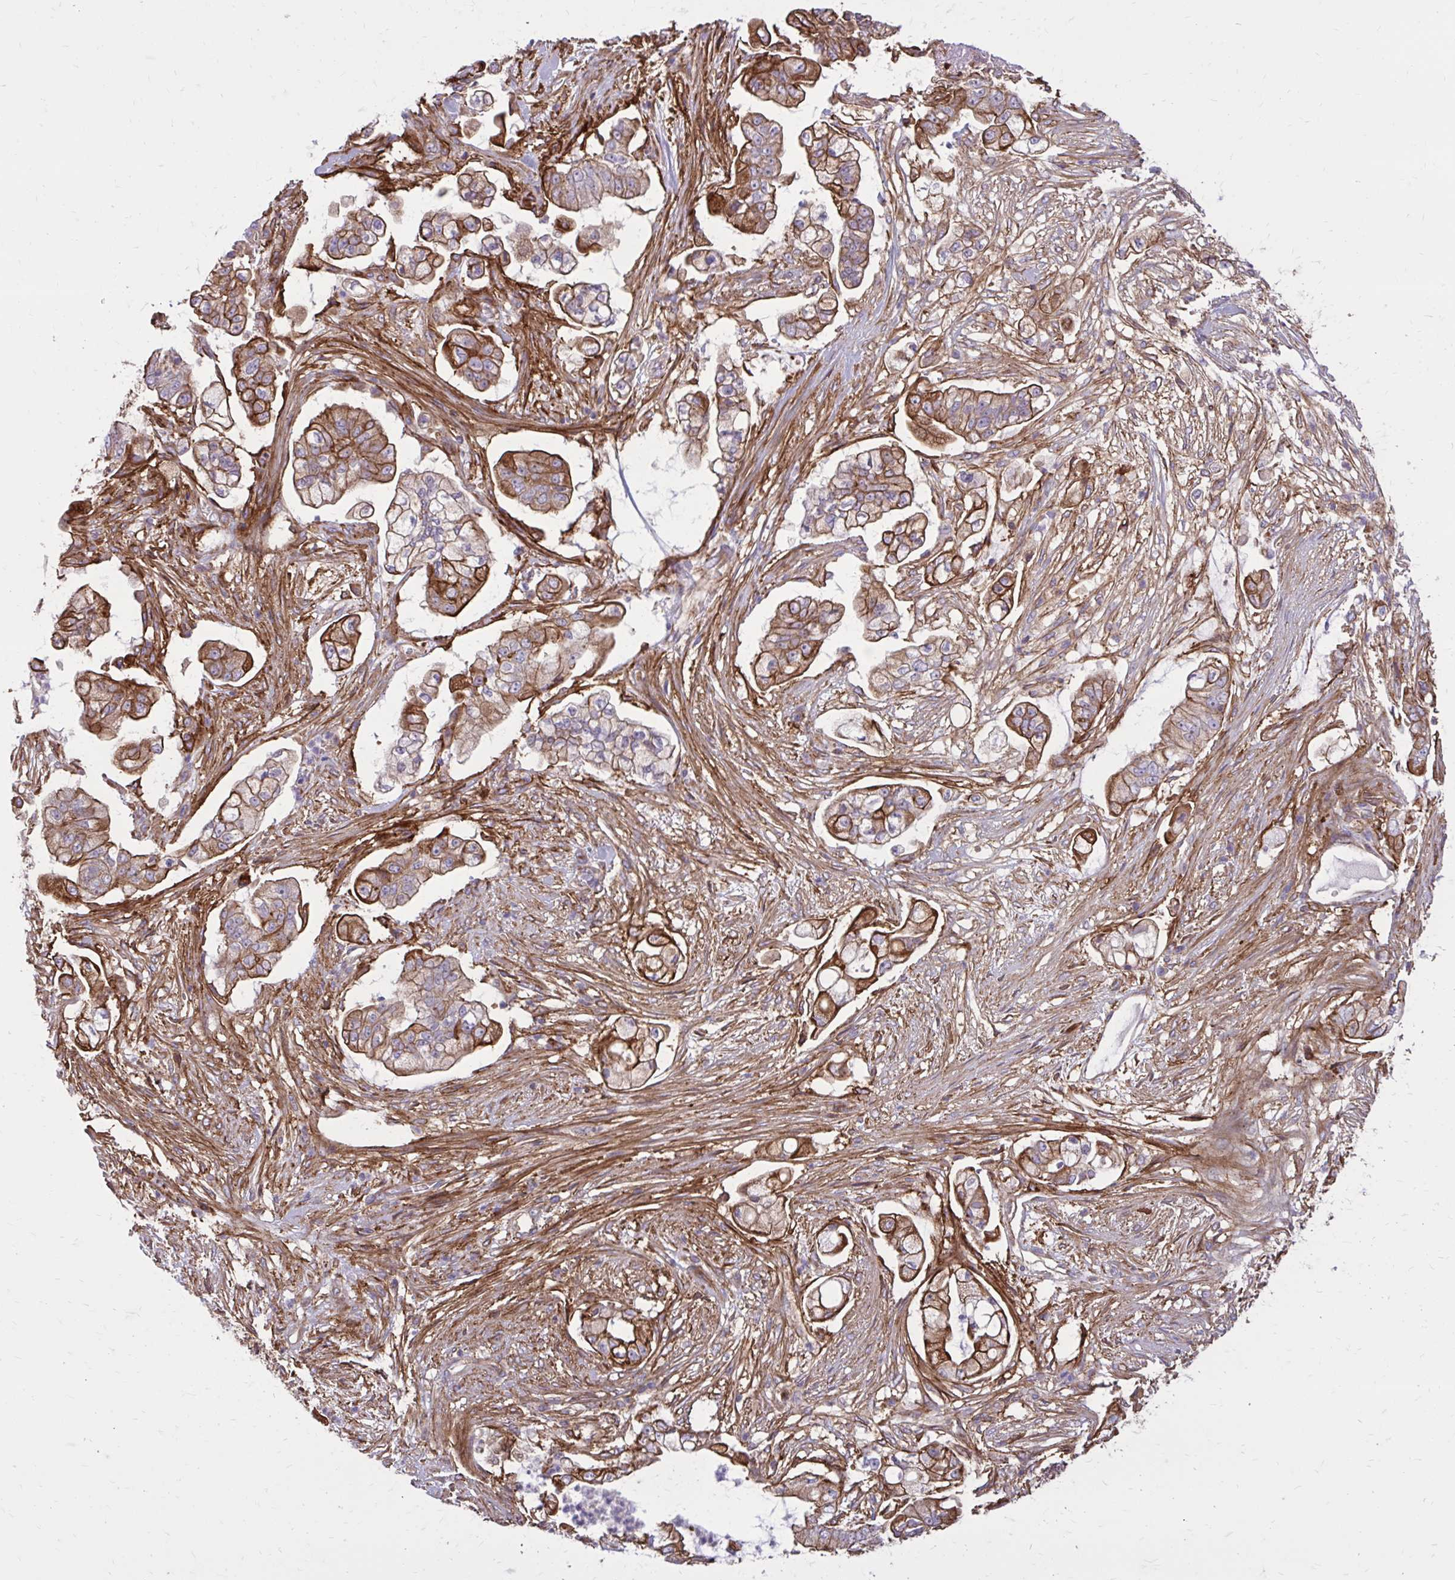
{"staining": {"intensity": "strong", "quantity": ">75%", "location": "cytoplasmic/membranous"}, "tissue": "pancreatic cancer", "cell_type": "Tumor cells", "image_type": "cancer", "snomed": [{"axis": "morphology", "description": "Adenocarcinoma, NOS"}, {"axis": "topography", "description": "Pancreas"}], "caption": "Human pancreatic cancer stained with a protein marker reveals strong staining in tumor cells.", "gene": "FAP", "patient": {"sex": "female", "age": 69}}